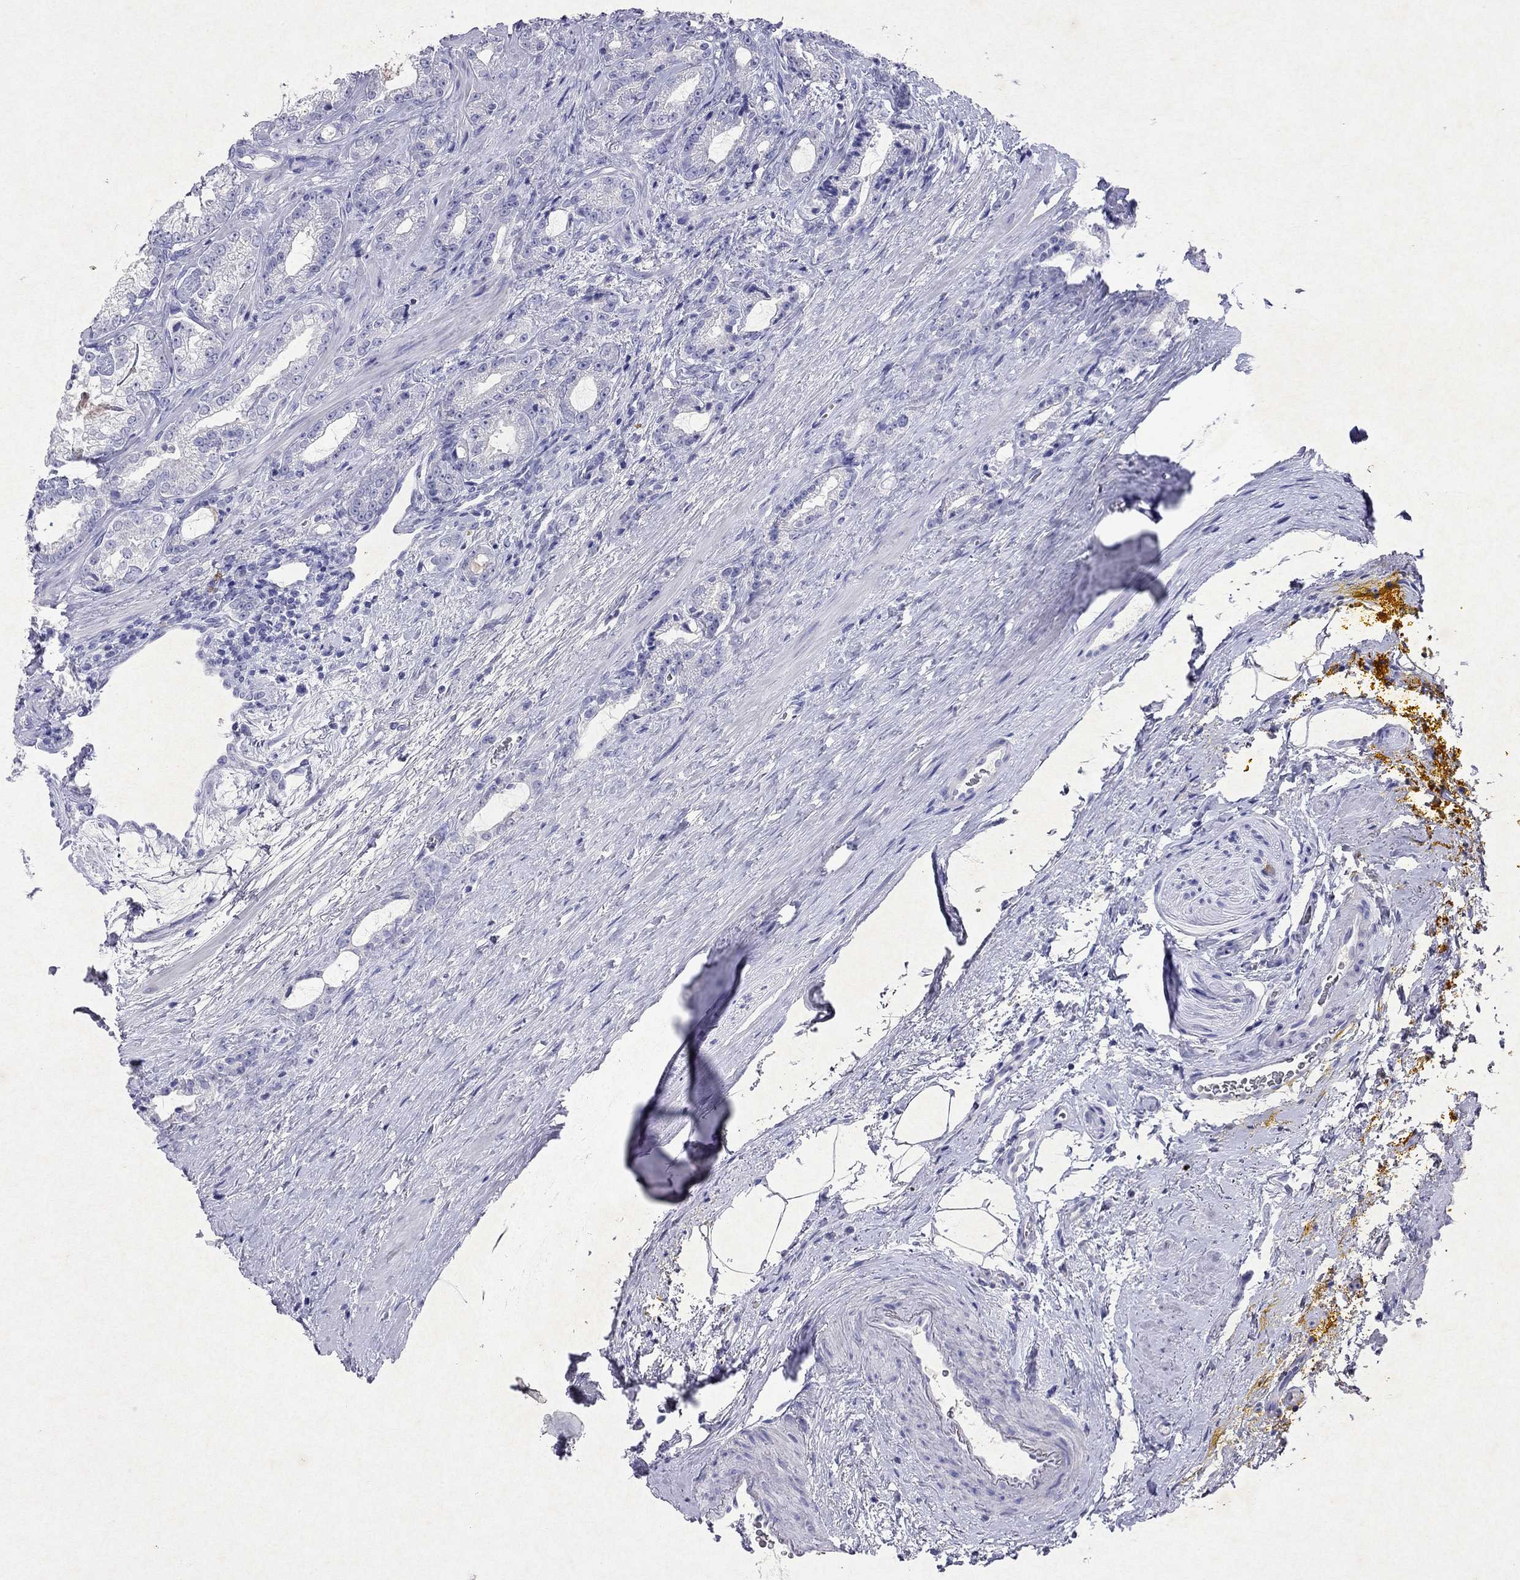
{"staining": {"intensity": "negative", "quantity": "none", "location": "none"}, "tissue": "prostate cancer", "cell_type": "Tumor cells", "image_type": "cancer", "snomed": [{"axis": "morphology", "description": "Adenocarcinoma, NOS"}, {"axis": "topography", "description": "Prostate"}], "caption": "Immunohistochemistry (IHC) photomicrograph of neoplastic tissue: human adenocarcinoma (prostate) stained with DAB reveals no significant protein staining in tumor cells.", "gene": "ARMC12", "patient": {"sex": "male", "age": 67}}